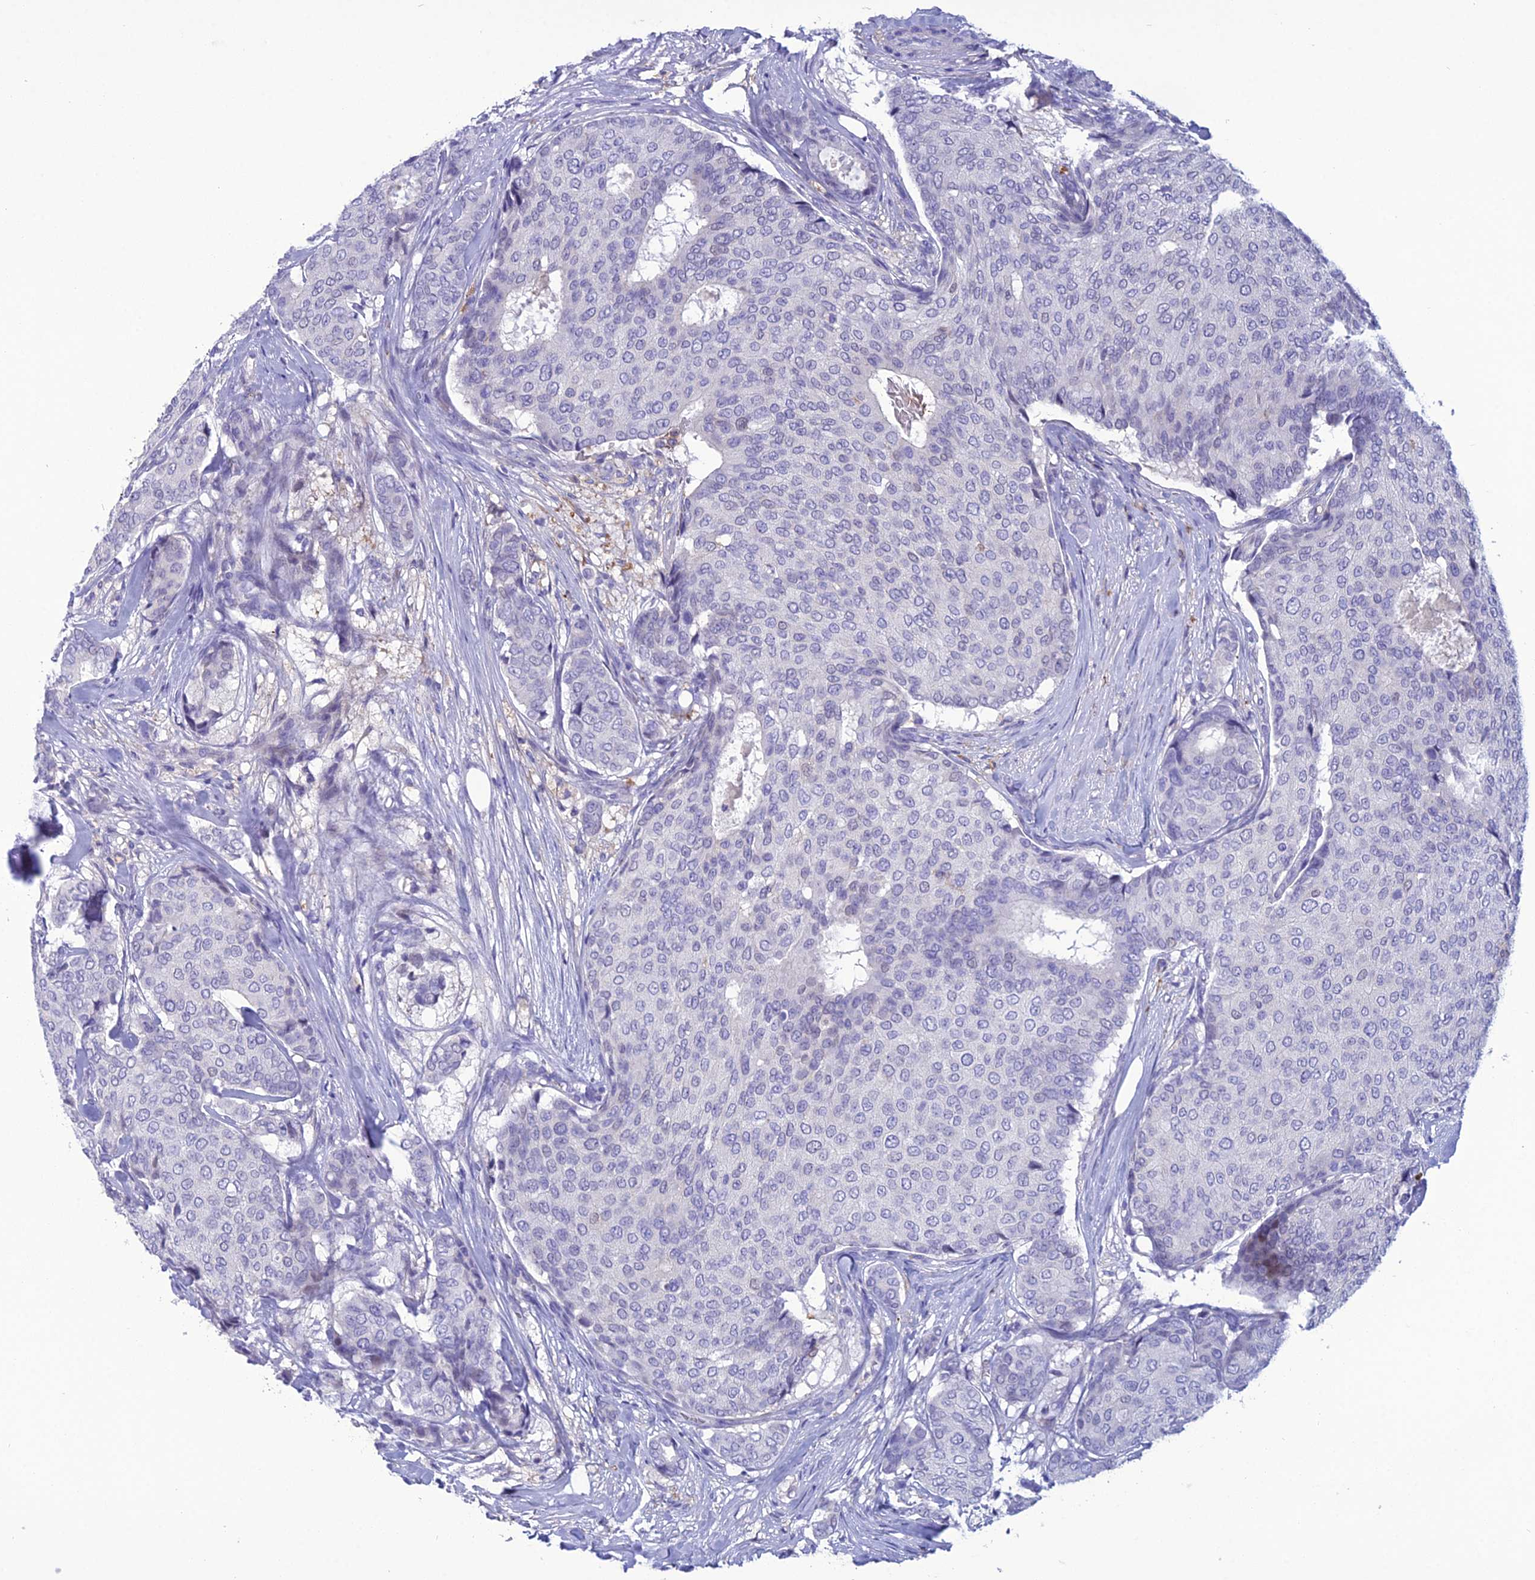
{"staining": {"intensity": "negative", "quantity": "none", "location": "none"}, "tissue": "breast cancer", "cell_type": "Tumor cells", "image_type": "cancer", "snomed": [{"axis": "morphology", "description": "Duct carcinoma"}, {"axis": "topography", "description": "Breast"}], "caption": "This image is of breast intraductal carcinoma stained with IHC to label a protein in brown with the nuclei are counter-stained blue. There is no positivity in tumor cells. (DAB IHC visualized using brightfield microscopy, high magnification).", "gene": "CRB2", "patient": {"sex": "female", "age": 75}}